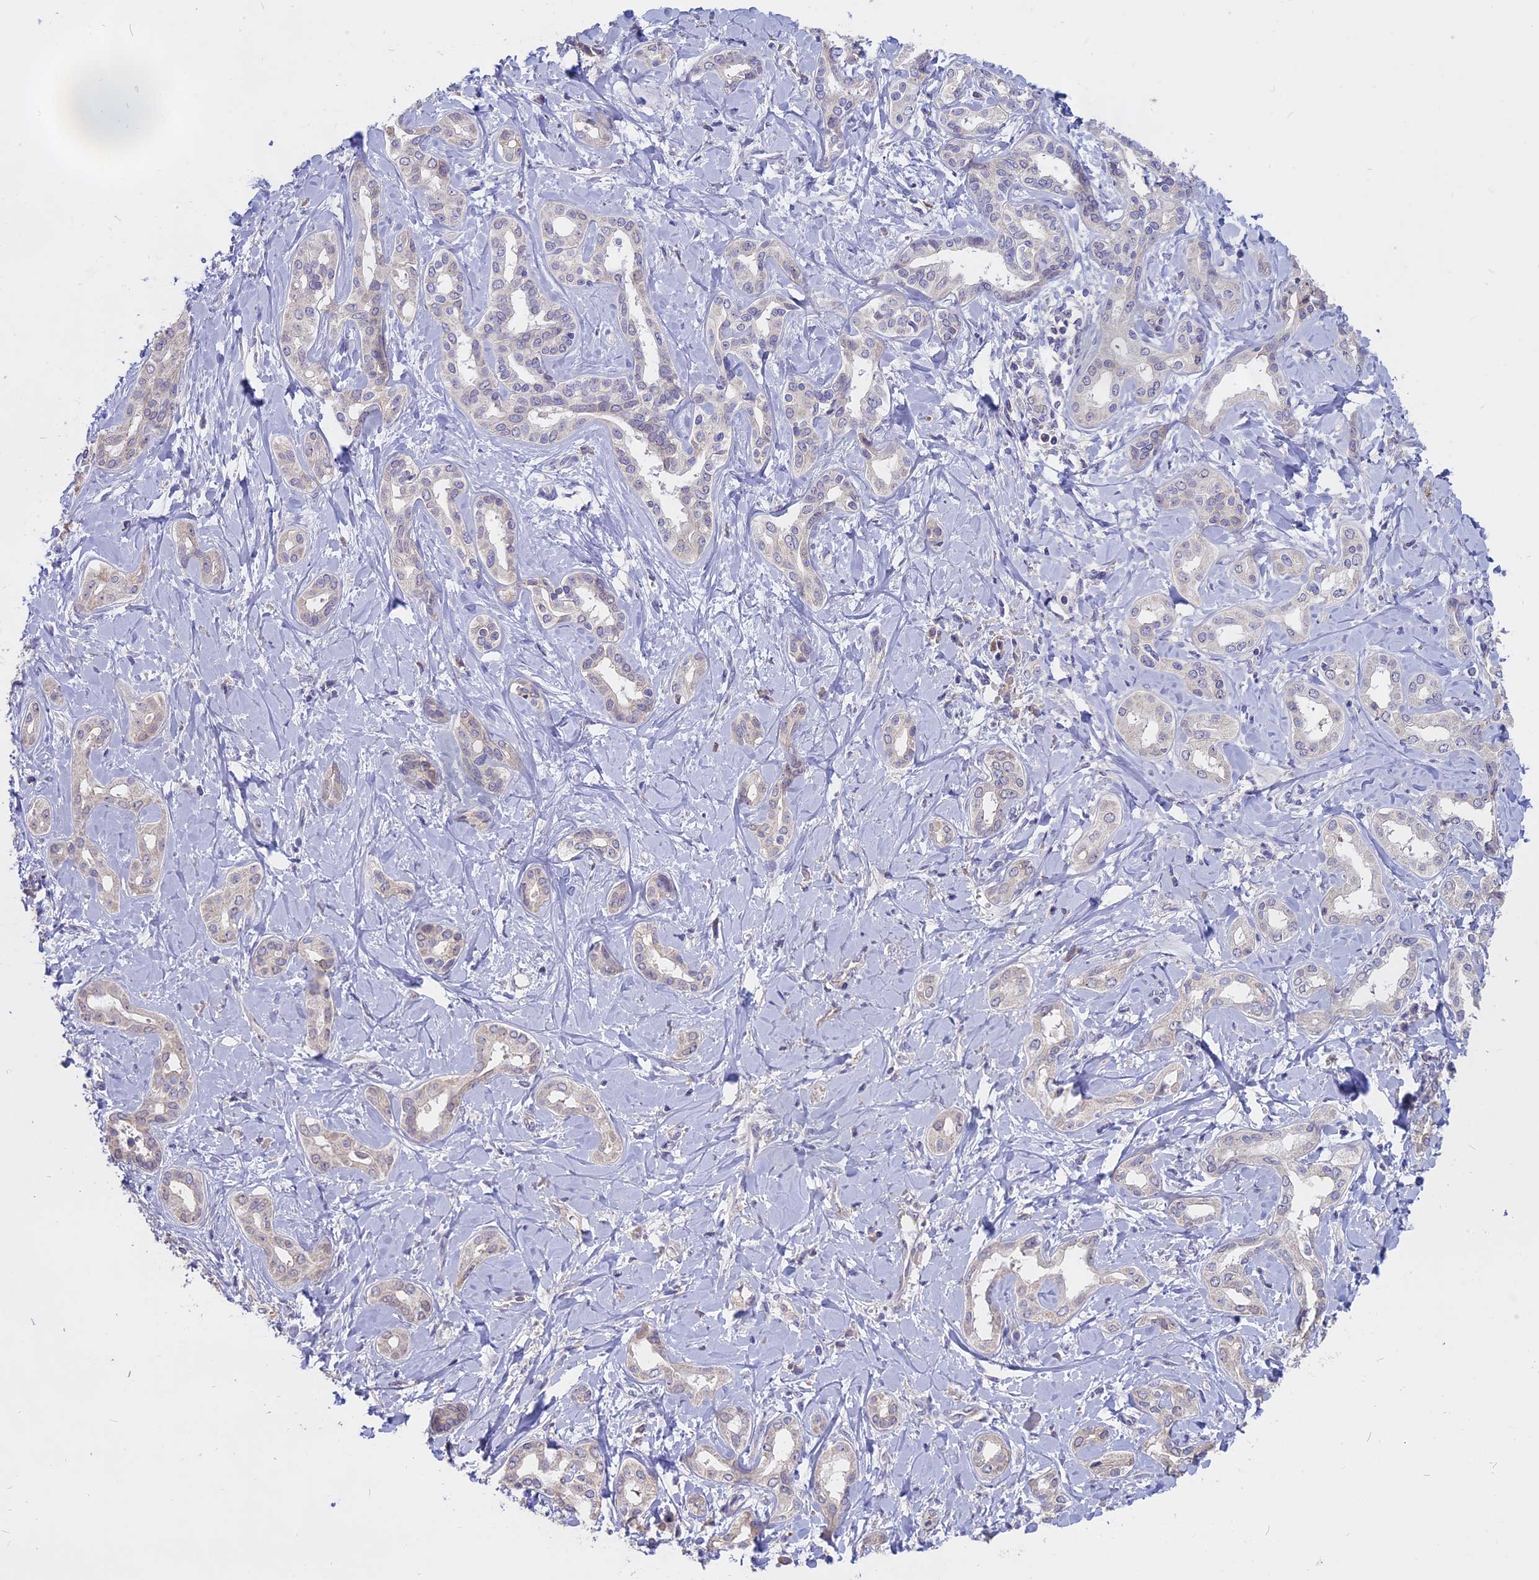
{"staining": {"intensity": "negative", "quantity": "none", "location": "none"}, "tissue": "liver cancer", "cell_type": "Tumor cells", "image_type": "cancer", "snomed": [{"axis": "morphology", "description": "Cholangiocarcinoma"}, {"axis": "topography", "description": "Liver"}], "caption": "The image shows no staining of tumor cells in liver cholangiocarcinoma.", "gene": "WFDC2", "patient": {"sex": "female", "age": 77}}